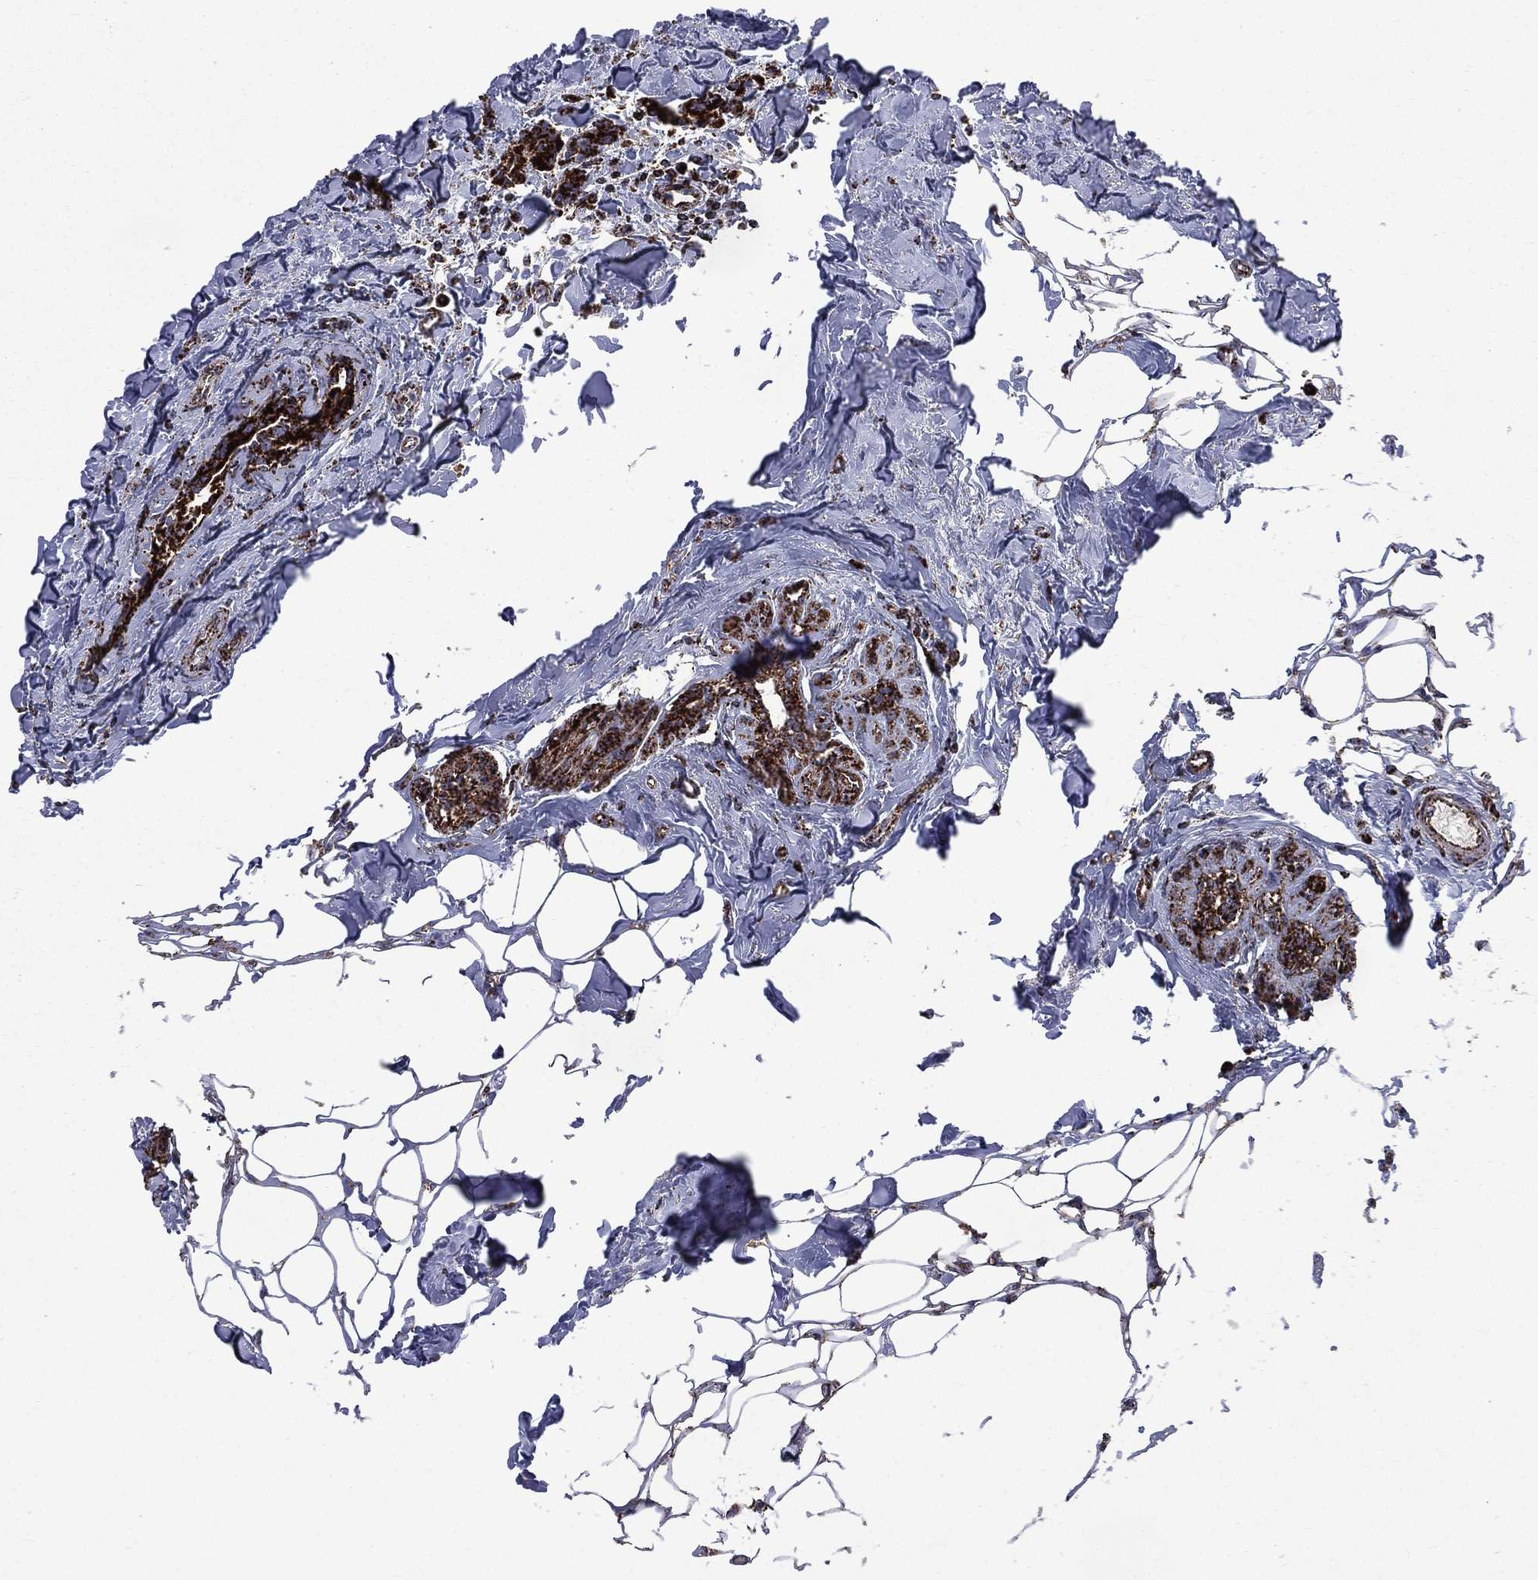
{"staining": {"intensity": "strong", "quantity": ">75%", "location": "cytoplasmic/membranous"}, "tissue": "breast cancer", "cell_type": "Tumor cells", "image_type": "cancer", "snomed": [{"axis": "morphology", "description": "Duct carcinoma"}, {"axis": "topography", "description": "Breast"}], "caption": "DAB immunohistochemical staining of breast invasive ductal carcinoma displays strong cytoplasmic/membranous protein staining in about >75% of tumor cells.", "gene": "GOT2", "patient": {"sex": "female", "age": 83}}